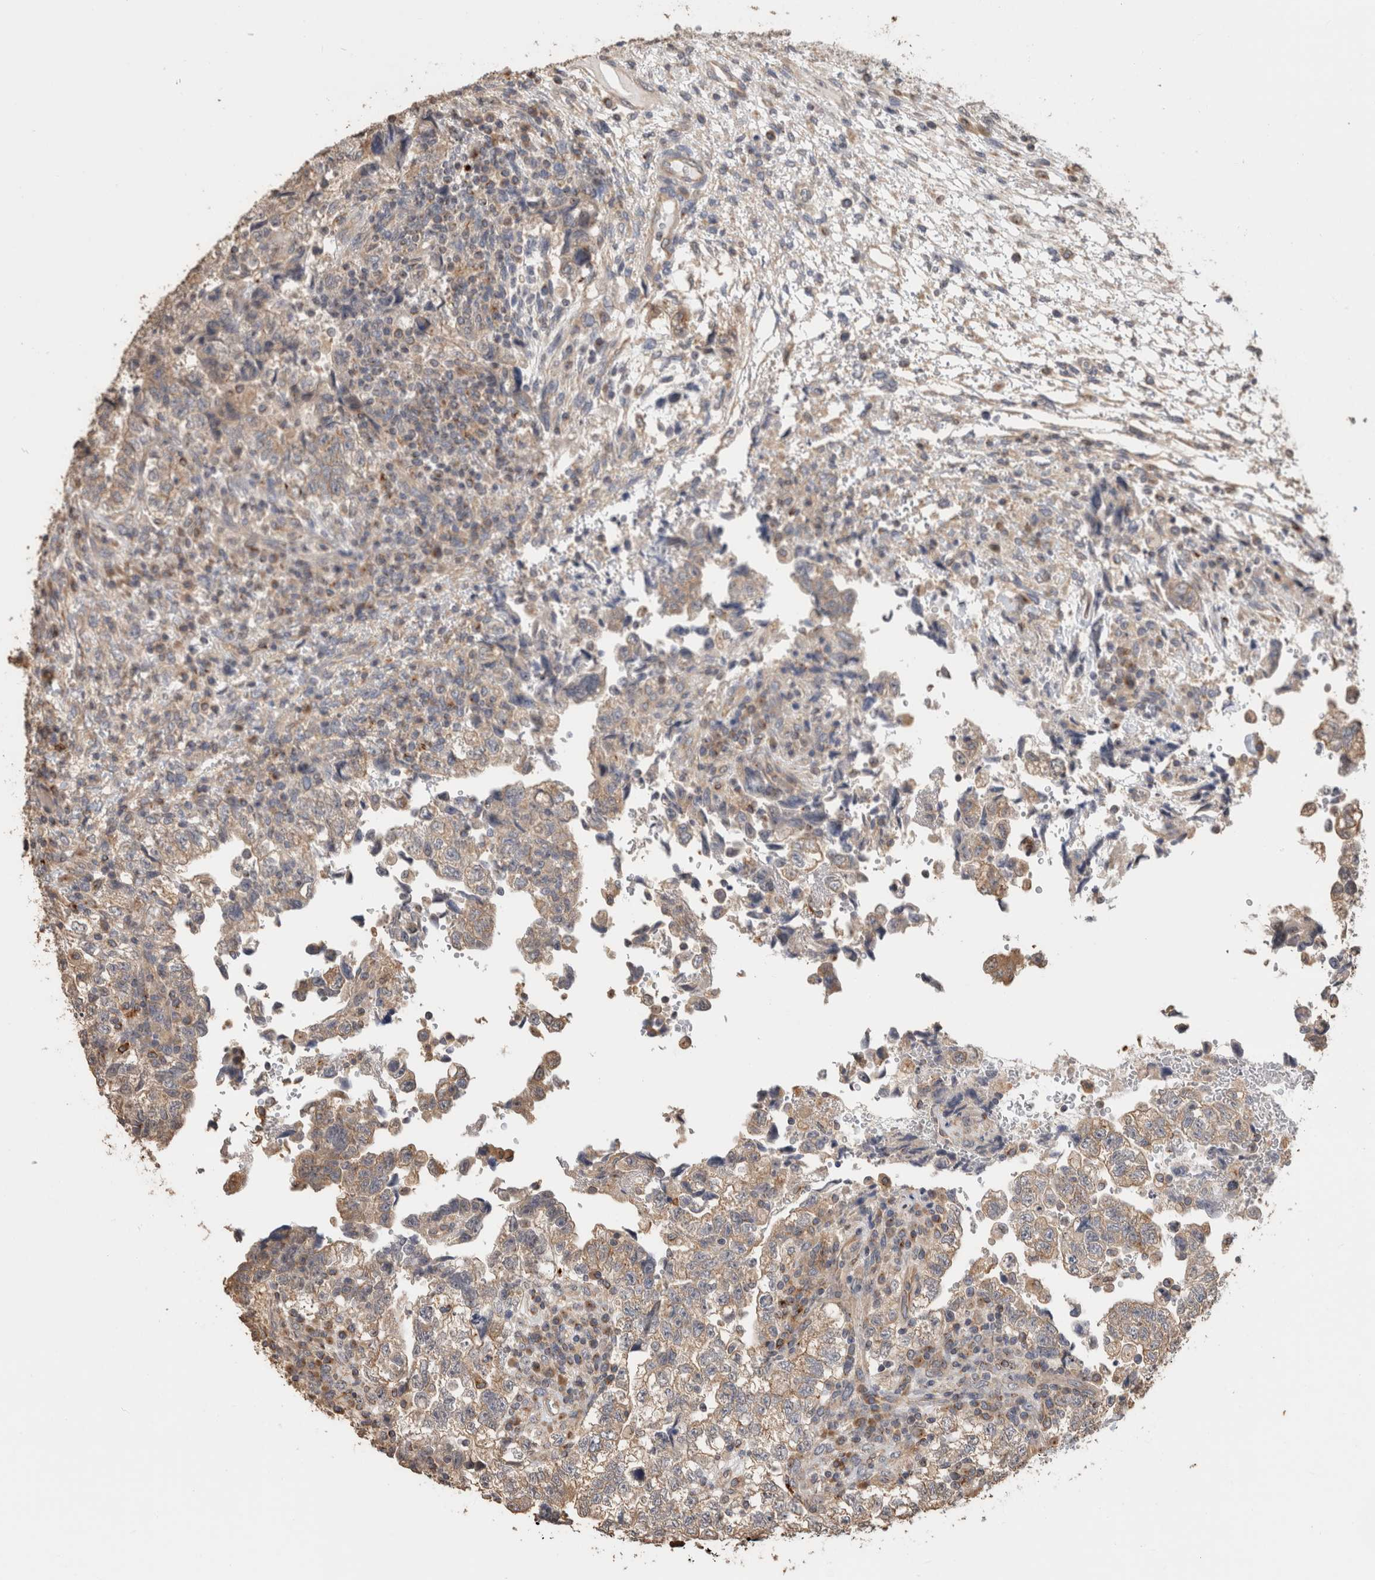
{"staining": {"intensity": "weak", "quantity": ">75%", "location": "cytoplasmic/membranous"}, "tissue": "testis cancer", "cell_type": "Tumor cells", "image_type": "cancer", "snomed": [{"axis": "morphology", "description": "Normal tissue, NOS"}, {"axis": "morphology", "description": "Carcinoma, Embryonal, NOS"}, {"axis": "topography", "description": "Testis"}], "caption": "Testis cancer stained for a protein (brown) exhibits weak cytoplasmic/membranous positive staining in approximately >75% of tumor cells.", "gene": "CLIP1", "patient": {"sex": "male", "age": 36}}